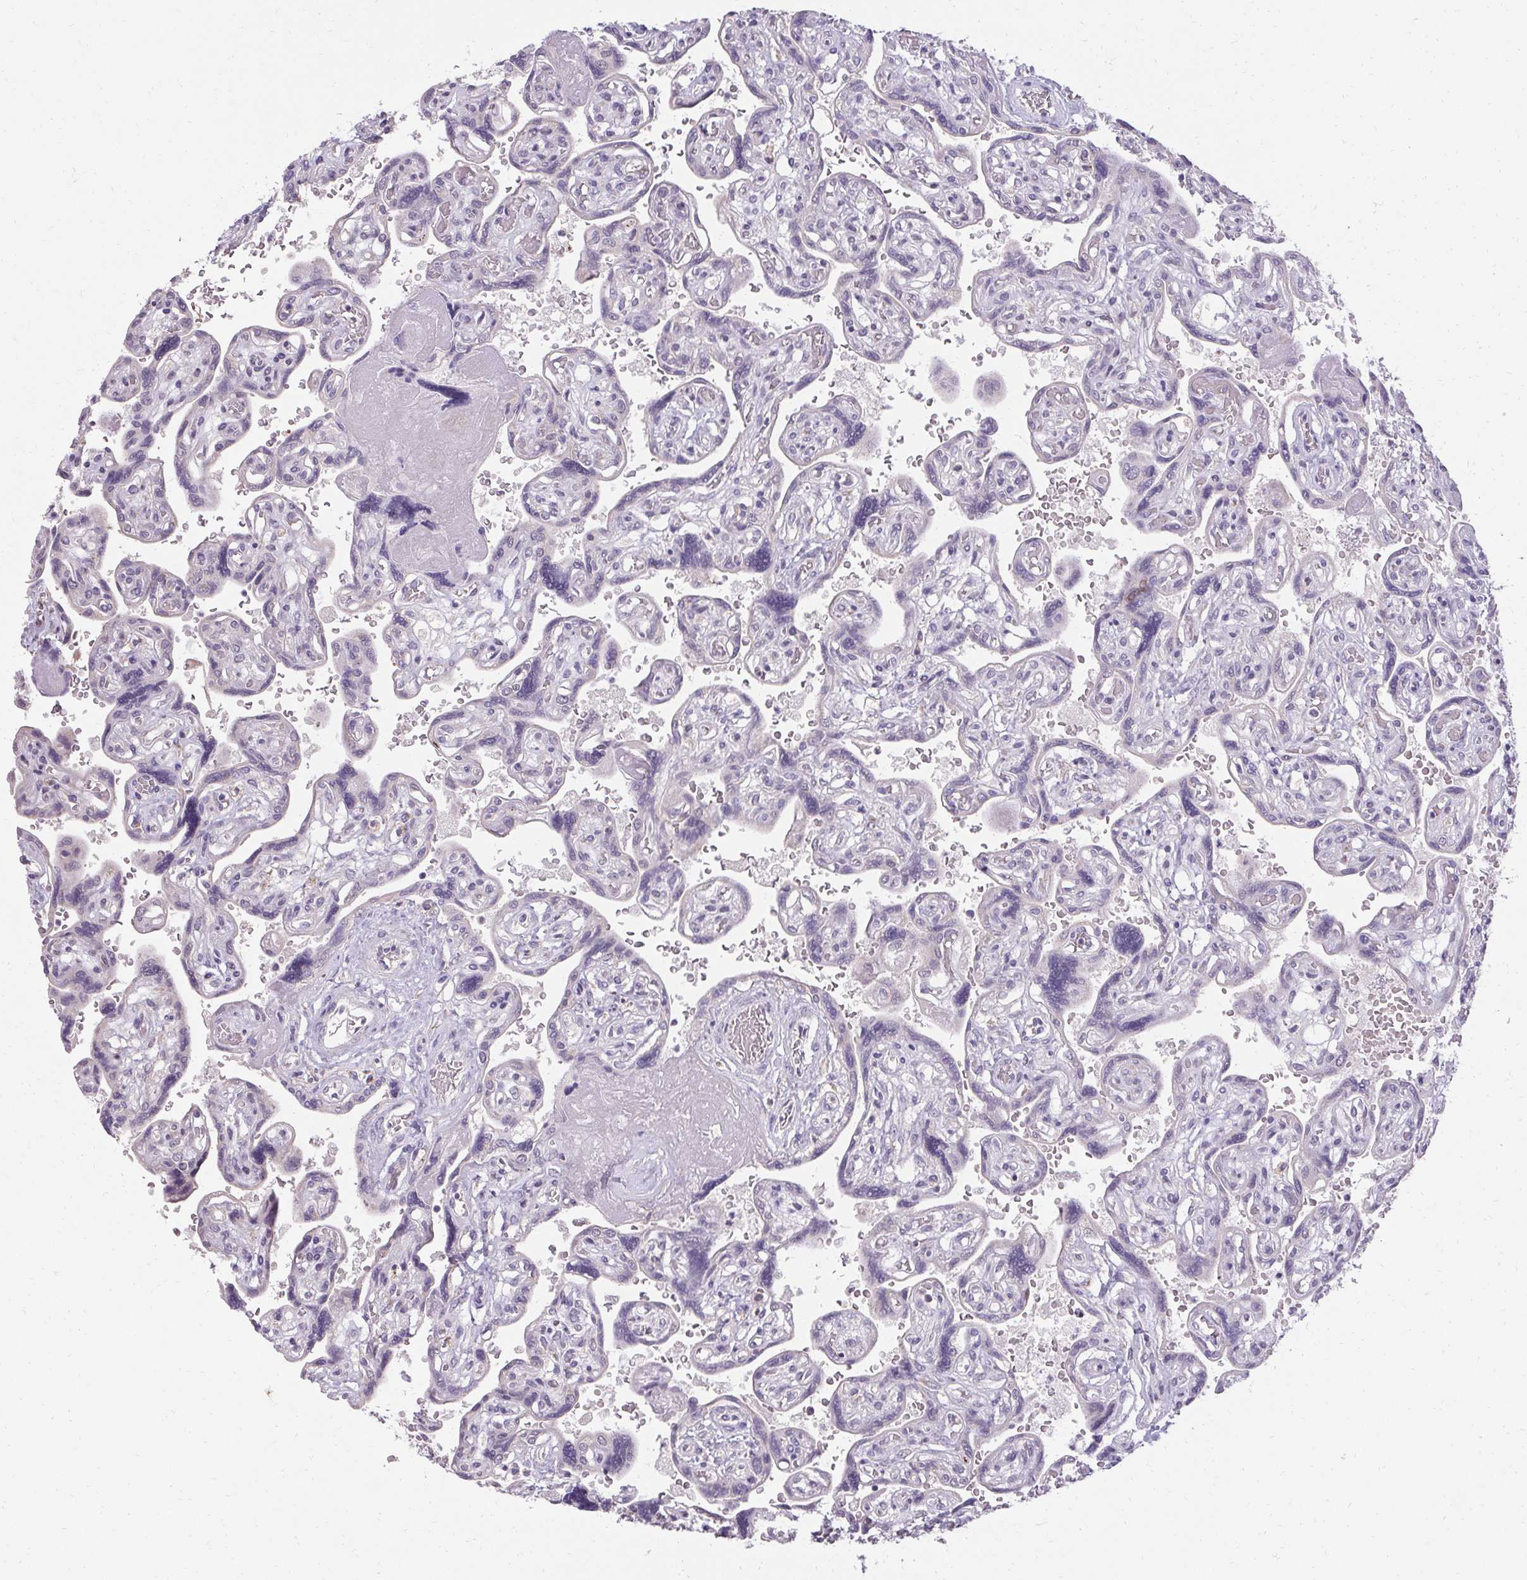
{"staining": {"intensity": "negative", "quantity": "none", "location": "none"}, "tissue": "placenta", "cell_type": "Decidual cells", "image_type": "normal", "snomed": [{"axis": "morphology", "description": "Normal tissue, NOS"}, {"axis": "topography", "description": "Placenta"}], "caption": "There is no significant staining in decidual cells of placenta. (Stains: DAB (3,3'-diaminobenzidine) immunohistochemistry (IHC) with hematoxylin counter stain, Microscopy: brightfield microscopy at high magnification).", "gene": "HSD17B3", "patient": {"sex": "female", "age": 32}}